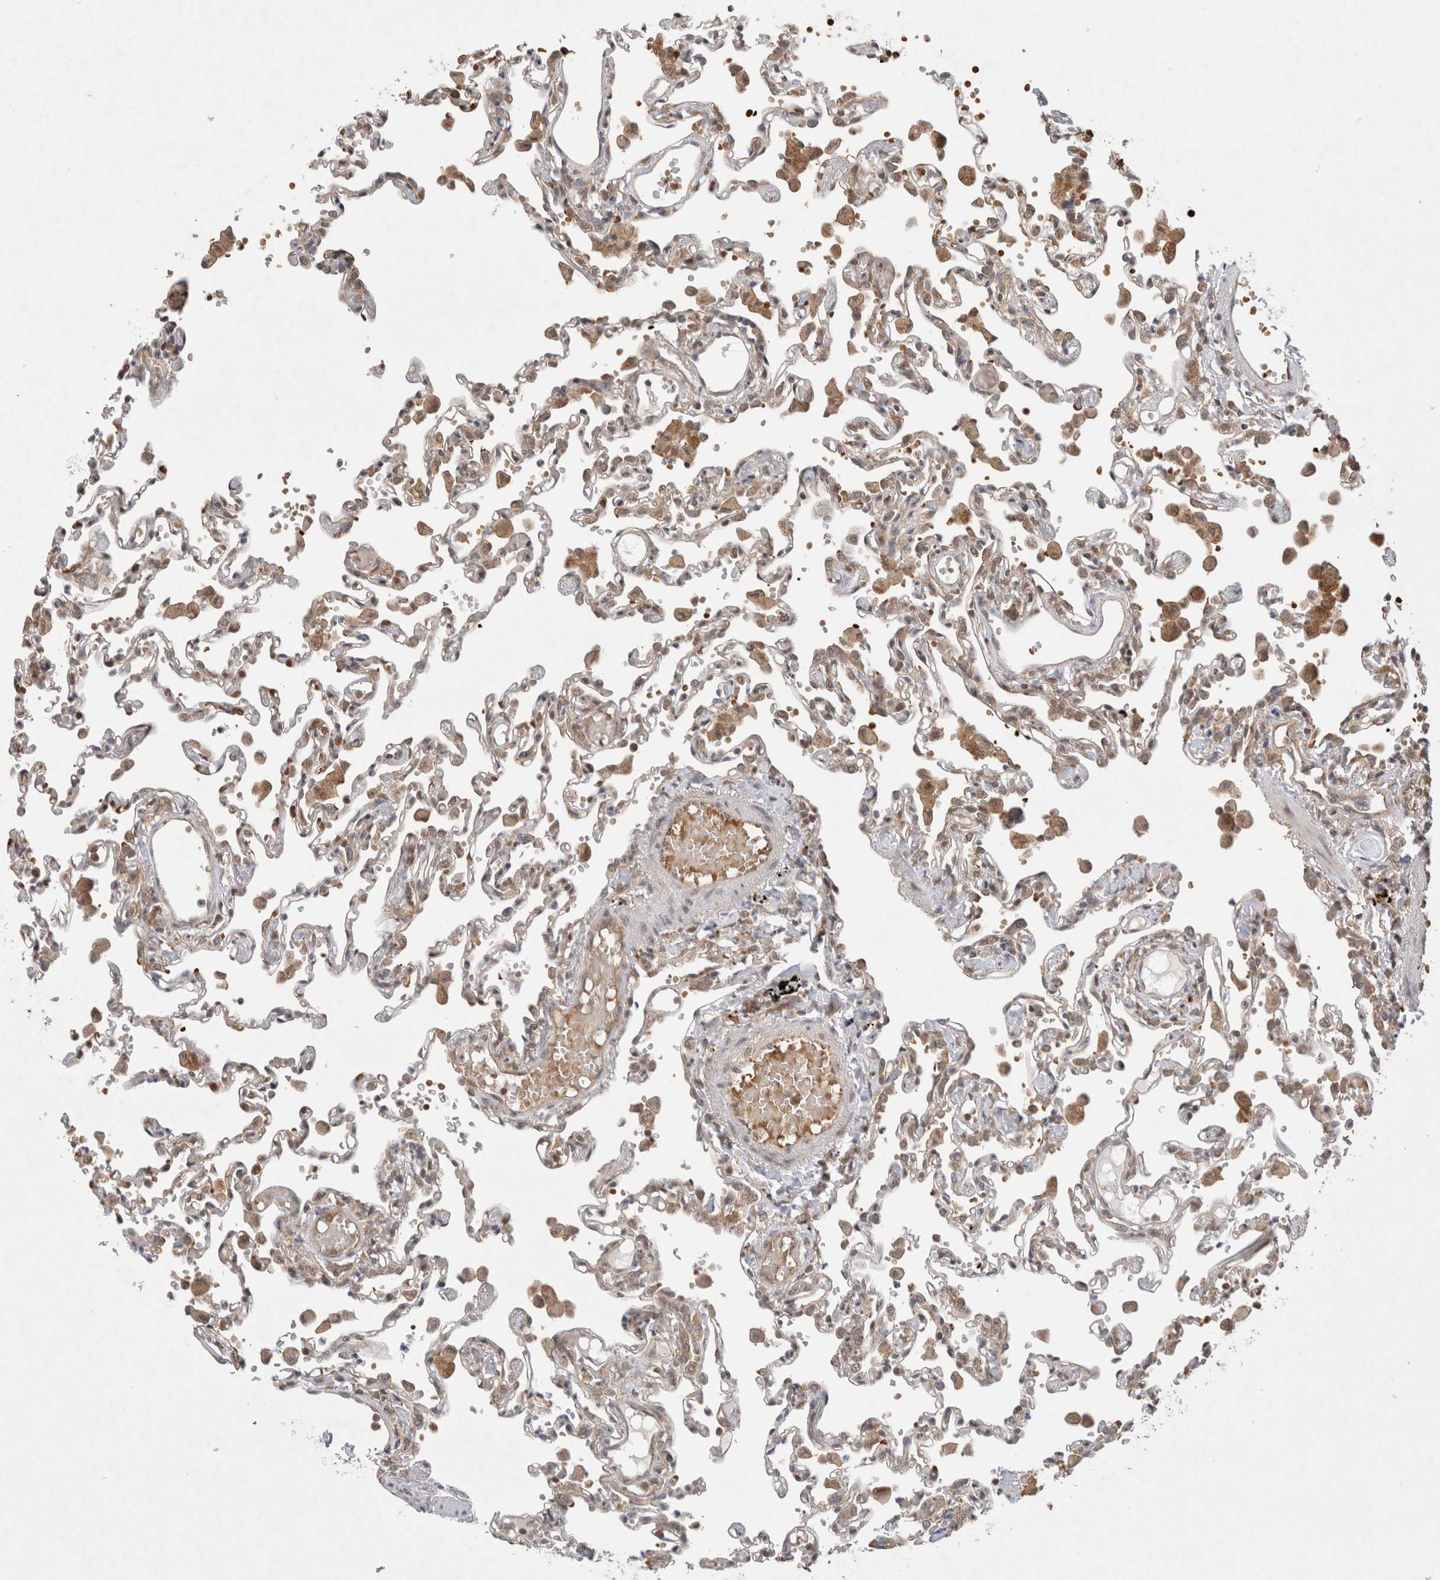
{"staining": {"intensity": "weak", "quantity": "25%-75%", "location": "cytoplasmic/membranous"}, "tissue": "lung", "cell_type": "Alveolar cells", "image_type": "normal", "snomed": [{"axis": "morphology", "description": "Normal tissue, NOS"}, {"axis": "topography", "description": "Bronchus"}, {"axis": "topography", "description": "Lung"}], "caption": "The immunohistochemical stain highlights weak cytoplasmic/membranous staining in alveolar cells of unremarkable lung. Immunohistochemistry (ihc) stains the protein of interest in brown and the nuclei are stained blue.", "gene": "EIF3E", "patient": {"sex": "female", "age": 49}}